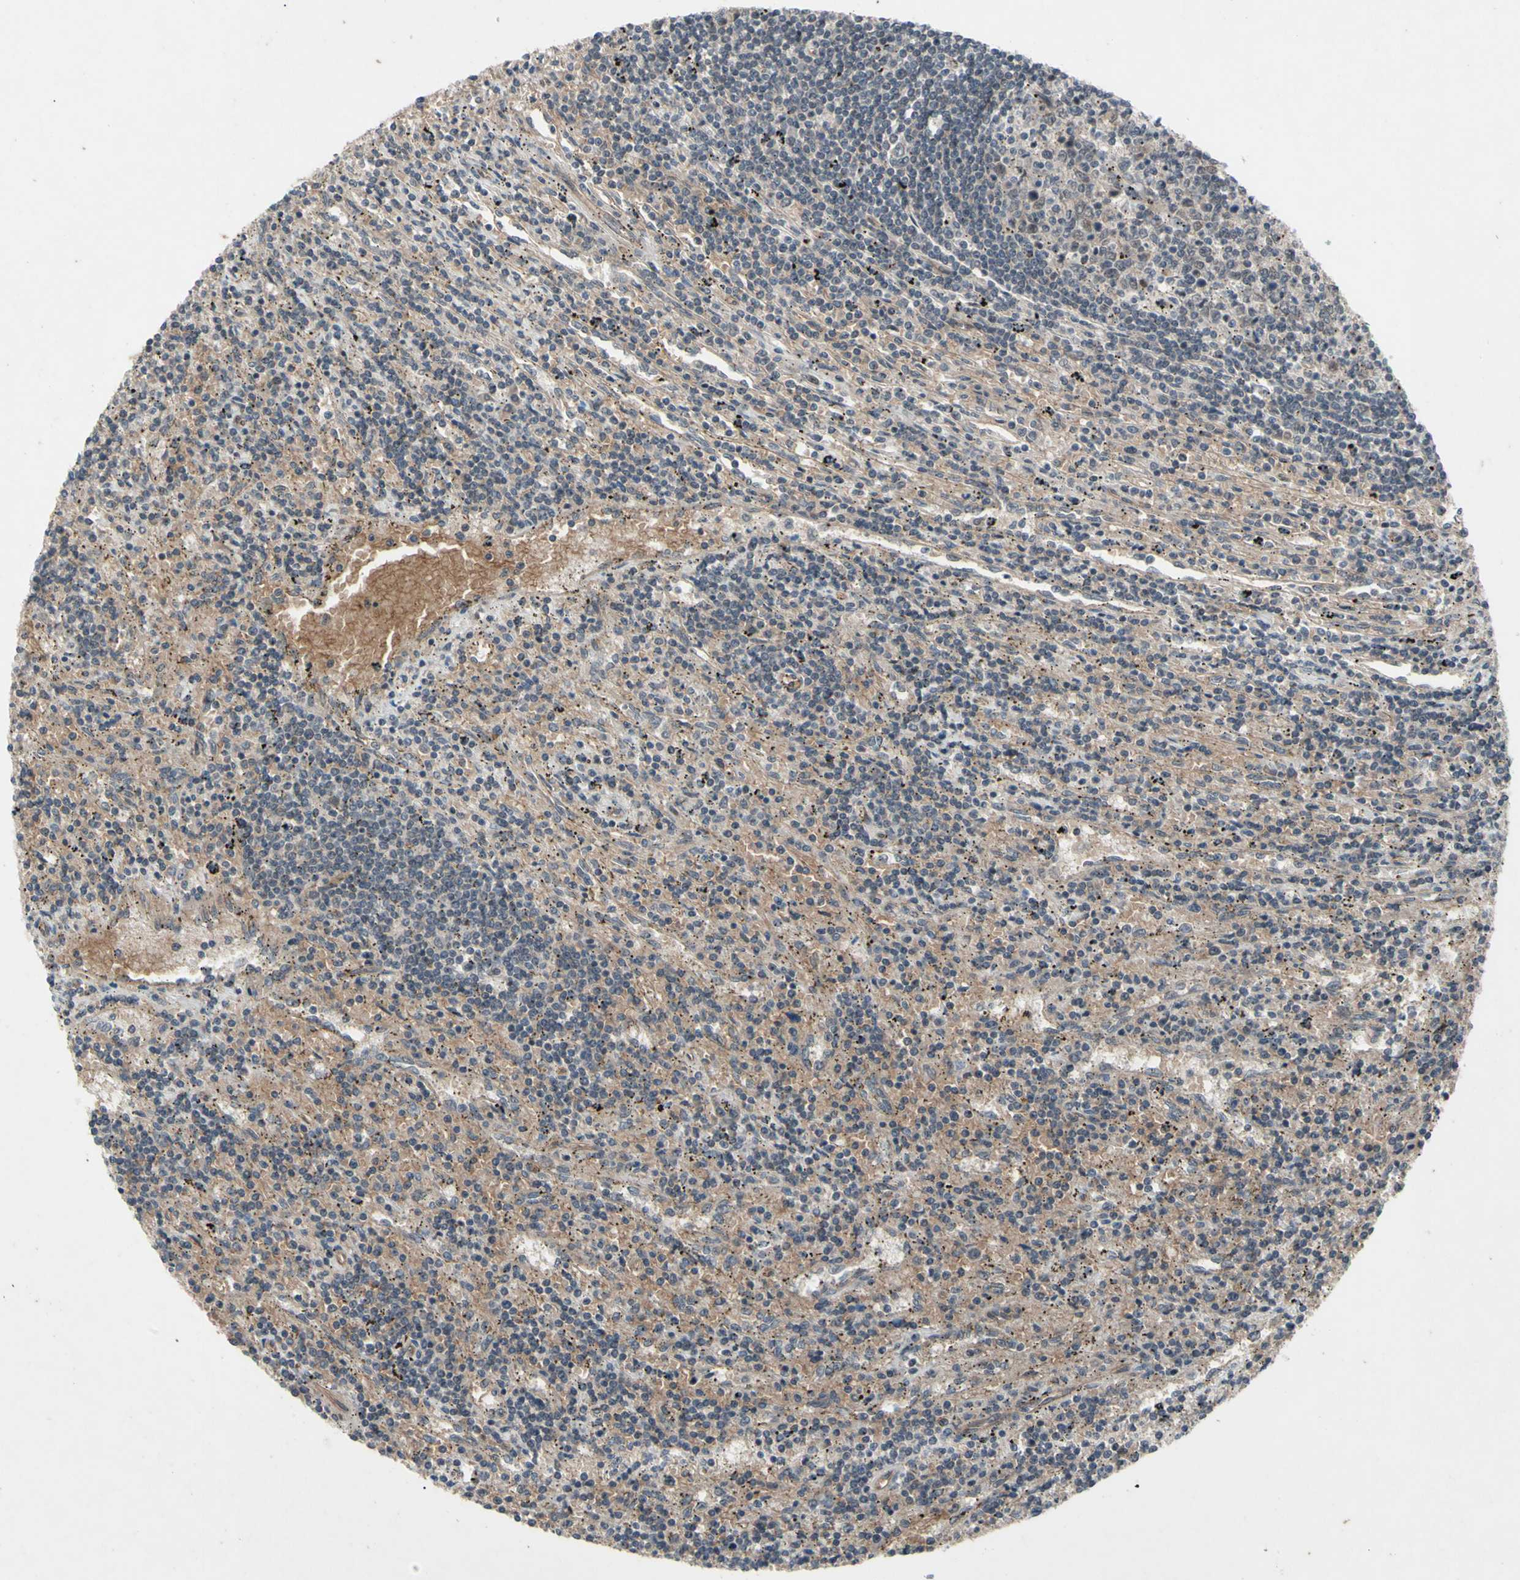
{"staining": {"intensity": "negative", "quantity": "none", "location": "none"}, "tissue": "lymphoma", "cell_type": "Tumor cells", "image_type": "cancer", "snomed": [{"axis": "morphology", "description": "Malignant lymphoma, non-Hodgkin's type, Low grade"}, {"axis": "topography", "description": "Spleen"}], "caption": "IHC image of neoplastic tissue: human malignant lymphoma, non-Hodgkin's type (low-grade) stained with DAB shows no significant protein staining in tumor cells.", "gene": "TRDMT1", "patient": {"sex": "male", "age": 76}}